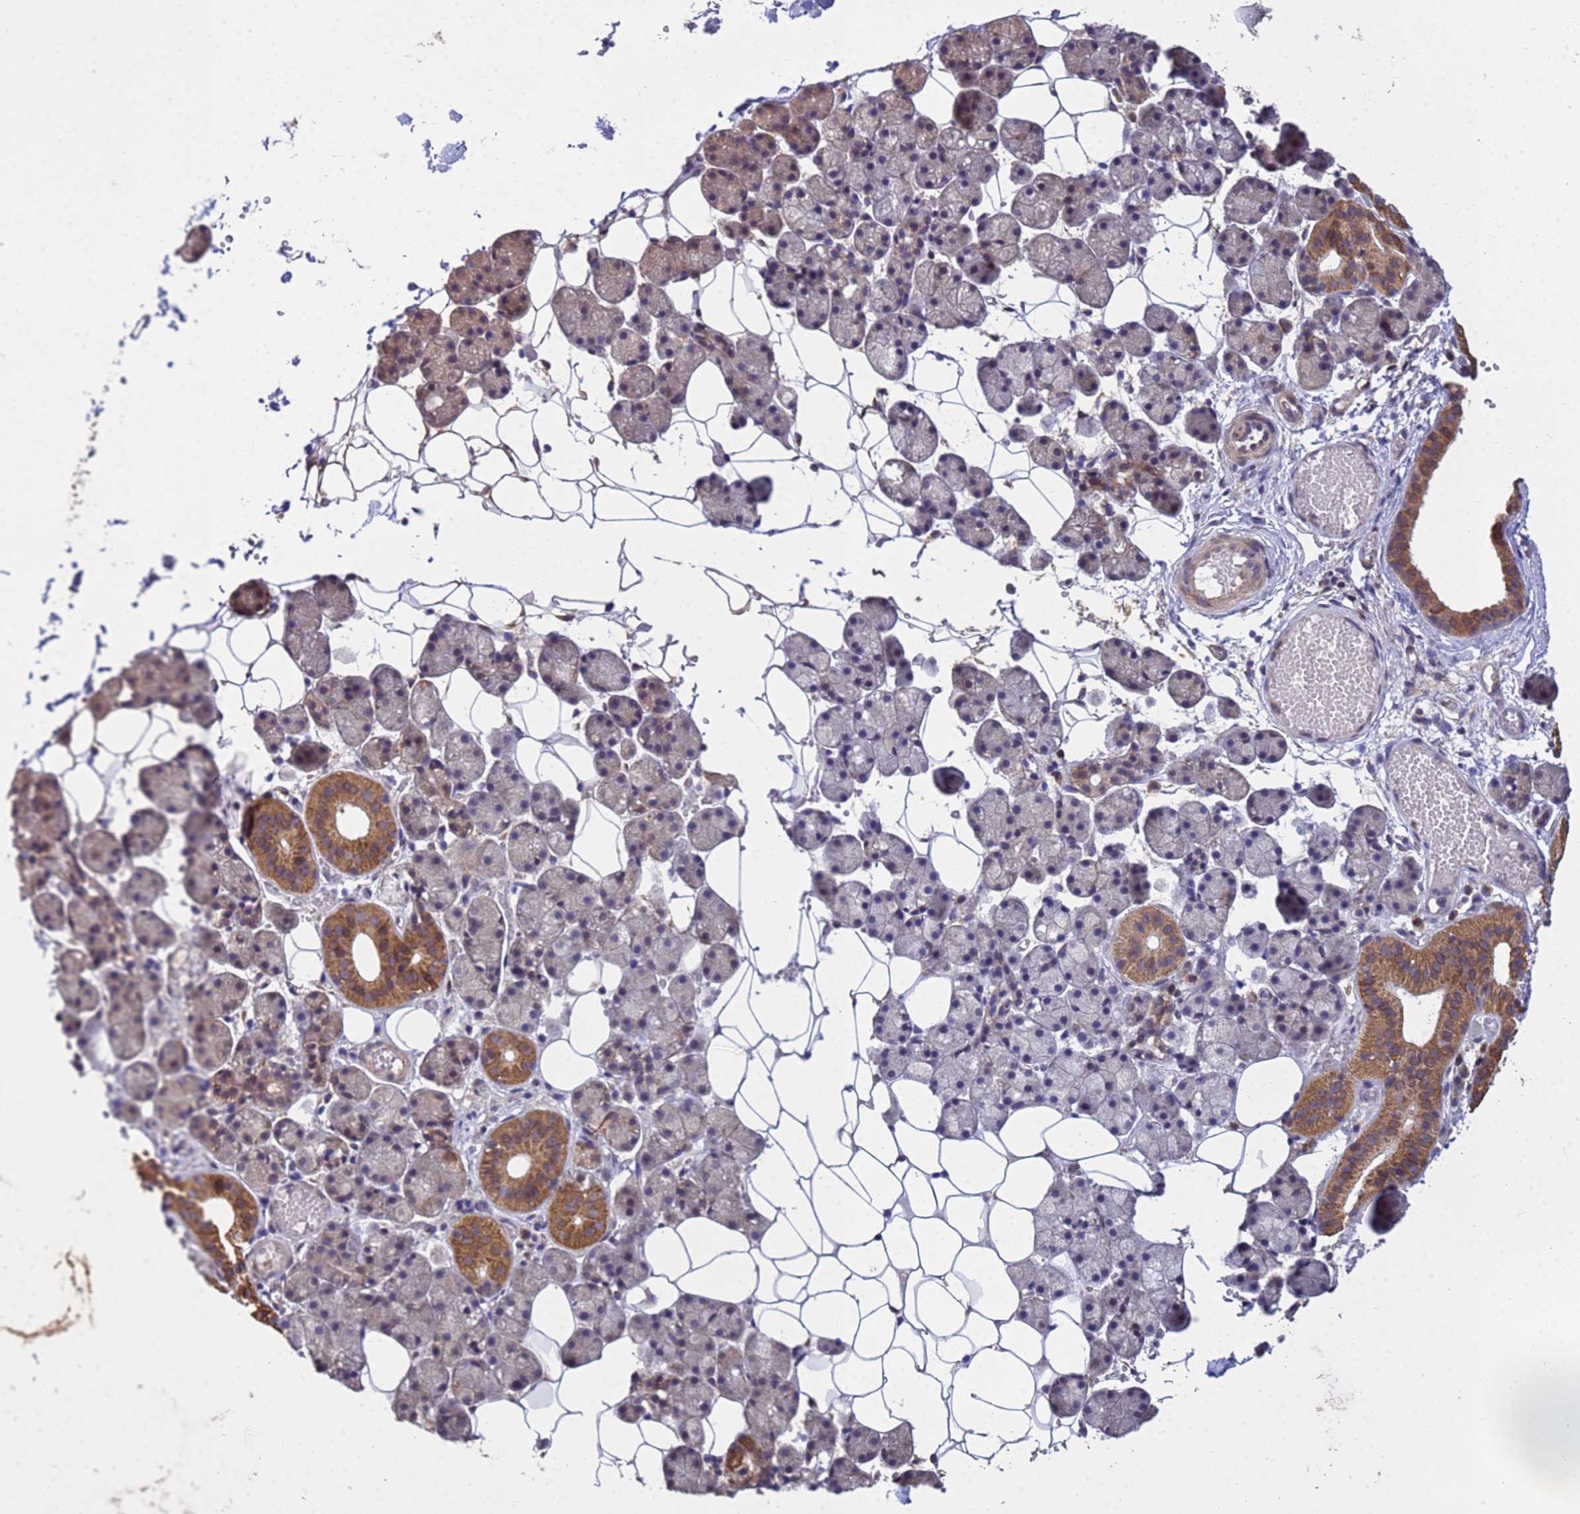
{"staining": {"intensity": "moderate", "quantity": "25%-75%", "location": "cytoplasmic/membranous"}, "tissue": "salivary gland", "cell_type": "Glandular cells", "image_type": "normal", "snomed": [{"axis": "morphology", "description": "Normal tissue, NOS"}, {"axis": "topography", "description": "Salivary gland"}], "caption": "High-power microscopy captured an IHC photomicrograph of benign salivary gland, revealing moderate cytoplasmic/membranous staining in approximately 25%-75% of glandular cells. The protein is stained brown, and the nuclei are stained in blue (DAB (3,3'-diaminobenzidine) IHC with brightfield microscopy, high magnification).", "gene": "P2RX7", "patient": {"sex": "female", "age": 33}}